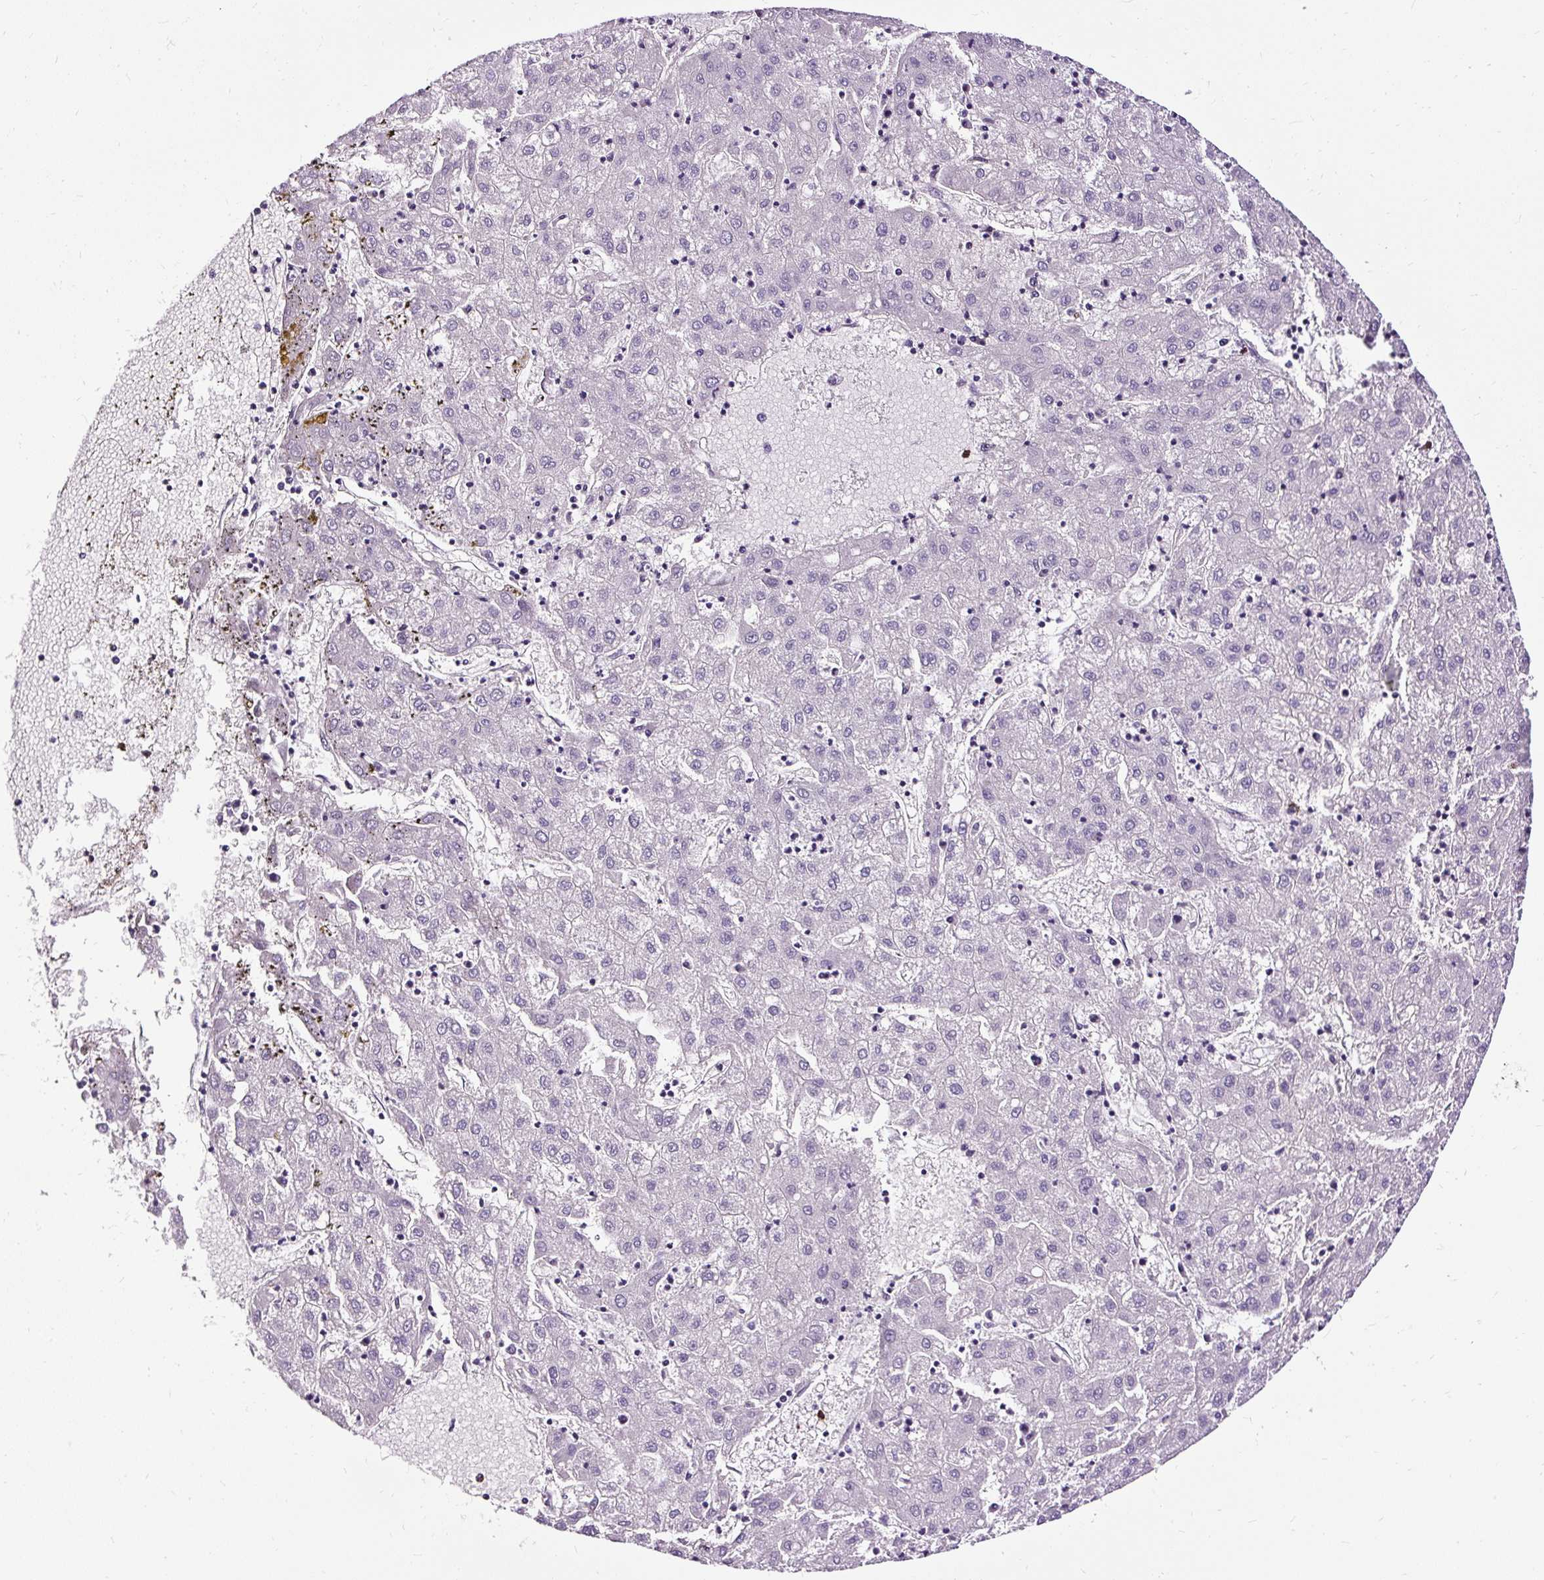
{"staining": {"intensity": "negative", "quantity": "none", "location": "none"}, "tissue": "liver cancer", "cell_type": "Tumor cells", "image_type": "cancer", "snomed": [{"axis": "morphology", "description": "Carcinoma, Hepatocellular, NOS"}, {"axis": "topography", "description": "Liver"}], "caption": "IHC micrograph of neoplastic tissue: human liver cancer stained with DAB (3,3'-diaminobenzidine) exhibits no significant protein positivity in tumor cells.", "gene": "SLC7A8", "patient": {"sex": "male", "age": 72}}